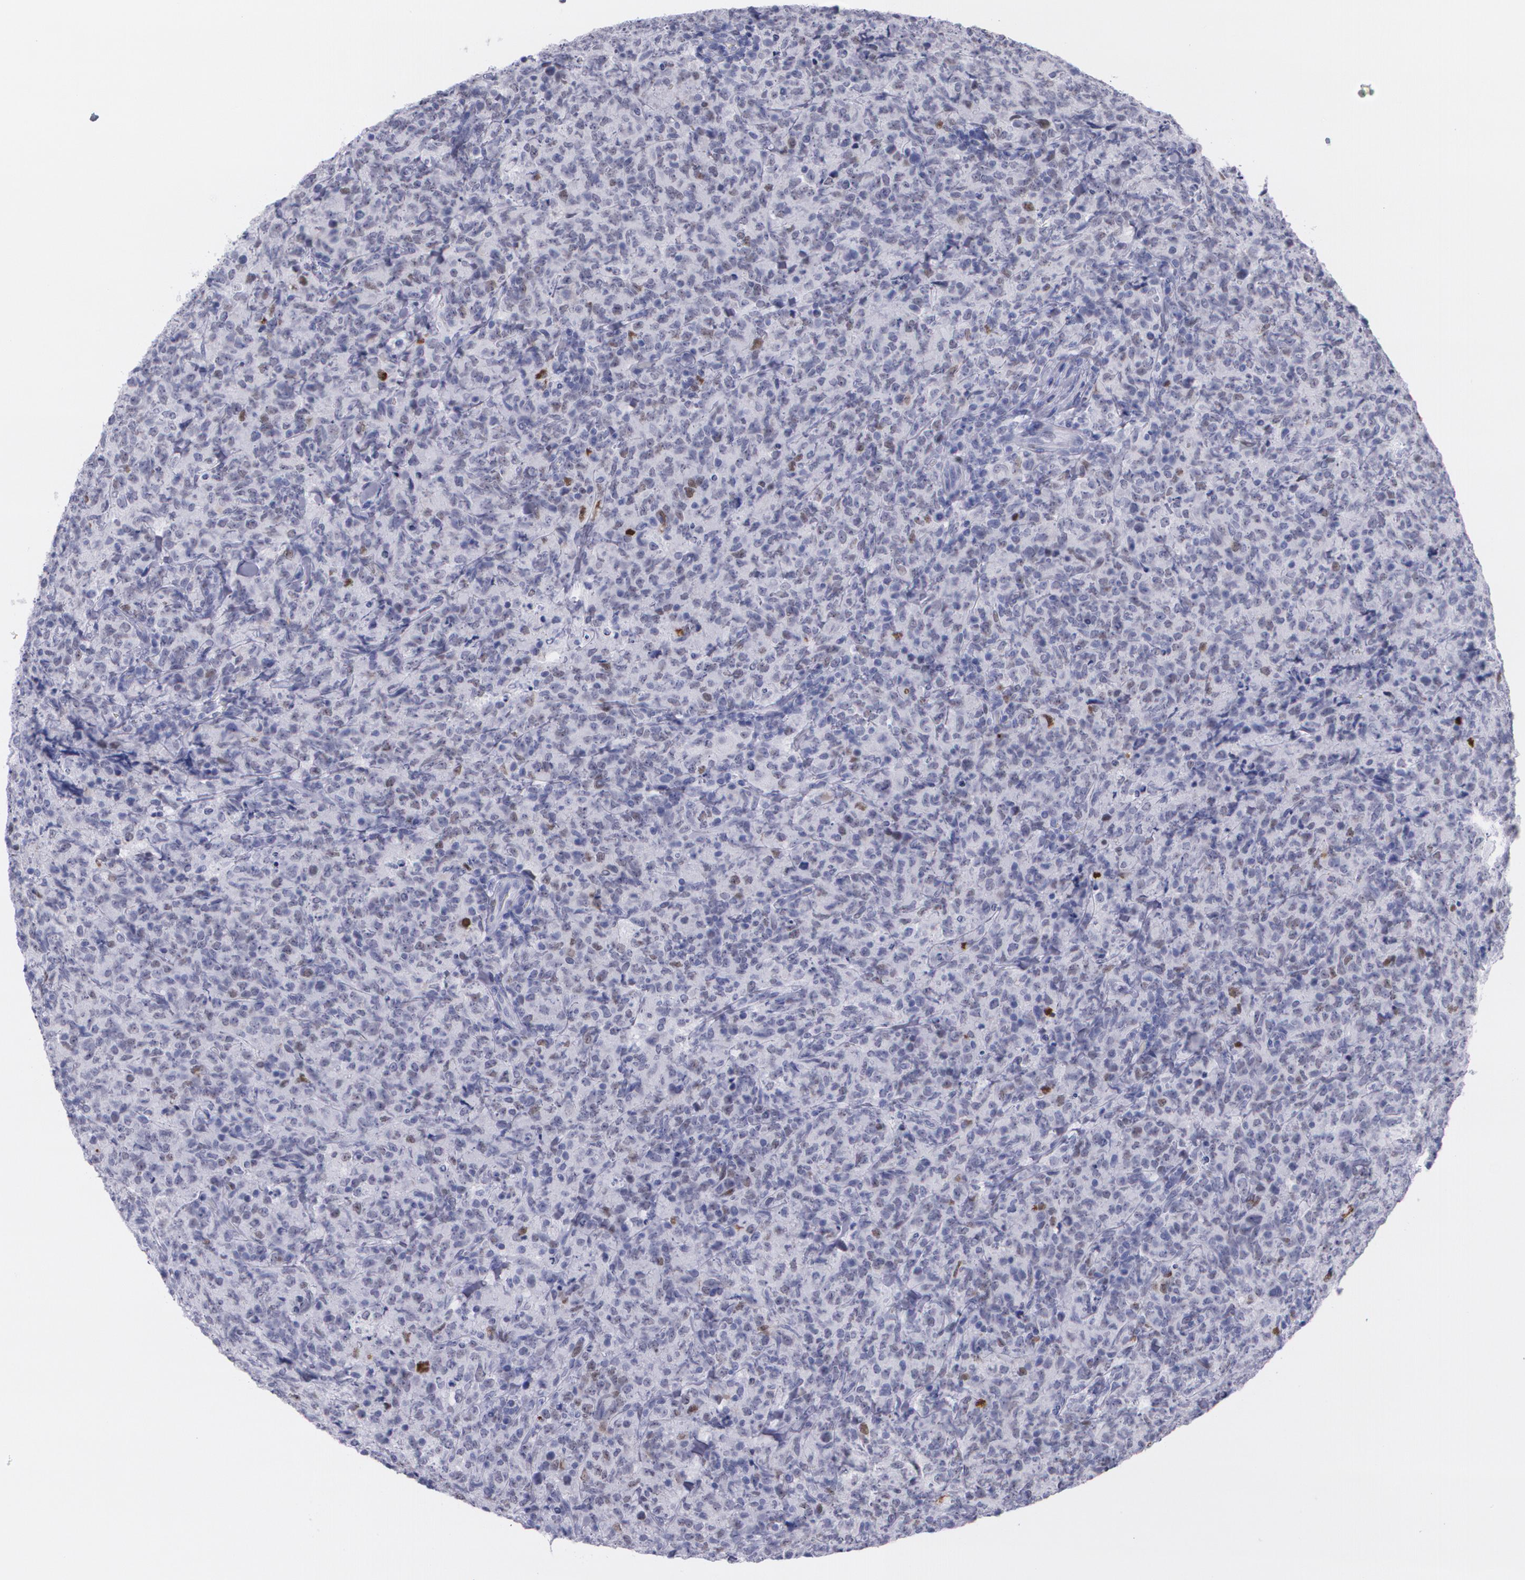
{"staining": {"intensity": "weak", "quantity": "<25%", "location": "nuclear"}, "tissue": "lymphoma", "cell_type": "Tumor cells", "image_type": "cancer", "snomed": [{"axis": "morphology", "description": "Malignant lymphoma, non-Hodgkin's type, High grade"}, {"axis": "topography", "description": "Tonsil"}], "caption": "High power microscopy photomicrograph of an immunohistochemistry histopathology image of high-grade malignant lymphoma, non-Hodgkin's type, revealing no significant staining in tumor cells.", "gene": "TP53", "patient": {"sex": "female", "age": 36}}